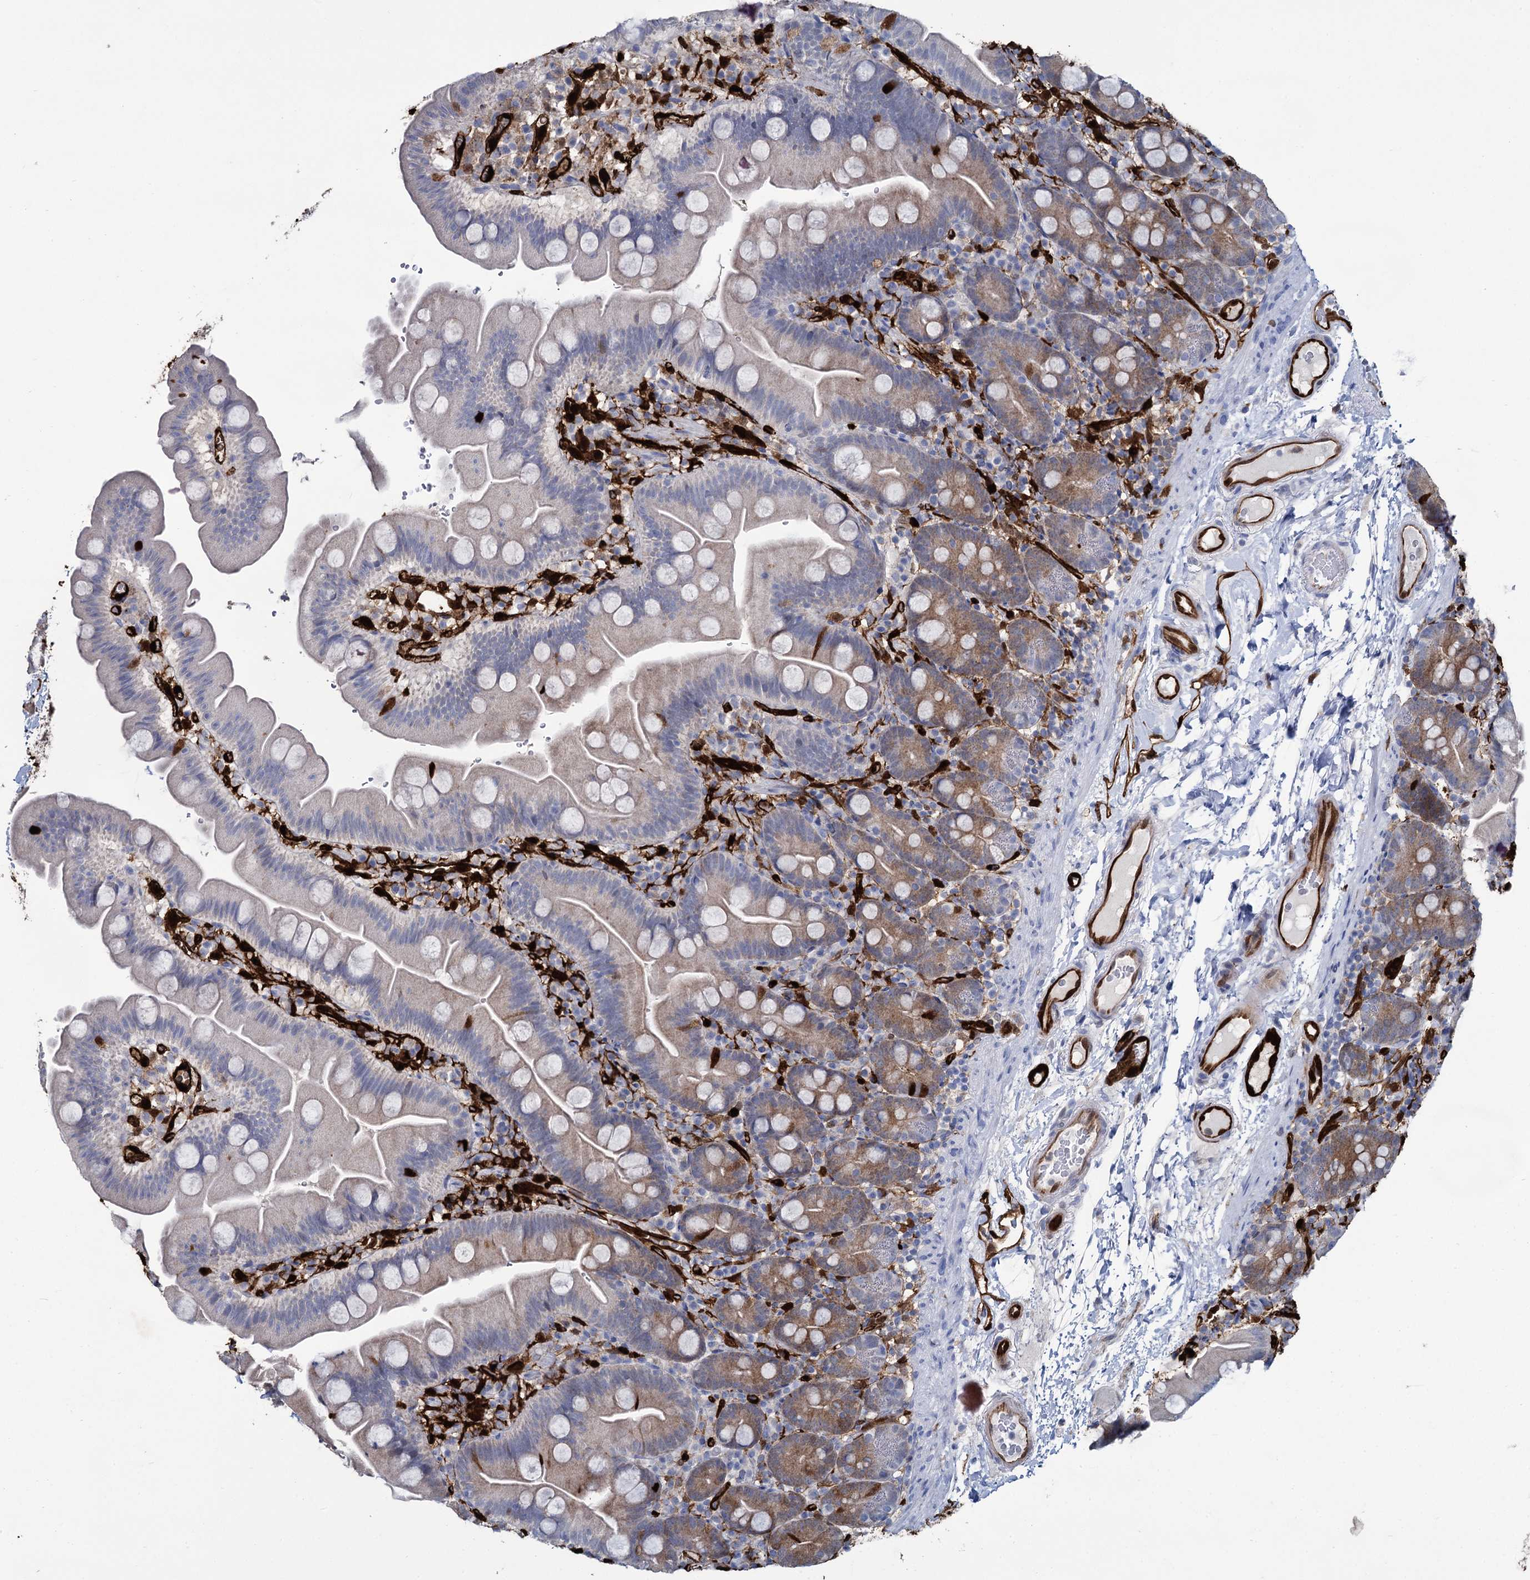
{"staining": {"intensity": "moderate", "quantity": "<25%", "location": "cytoplasmic/membranous"}, "tissue": "small intestine", "cell_type": "Glandular cells", "image_type": "normal", "snomed": [{"axis": "morphology", "description": "Normal tissue, NOS"}, {"axis": "topography", "description": "Small intestine"}], "caption": "Small intestine stained with DAB (3,3'-diaminobenzidine) immunohistochemistry reveals low levels of moderate cytoplasmic/membranous expression in approximately <25% of glandular cells. (Brightfield microscopy of DAB IHC at high magnification).", "gene": "FABP5", "patient": {"sex": "female", "age": 68}}